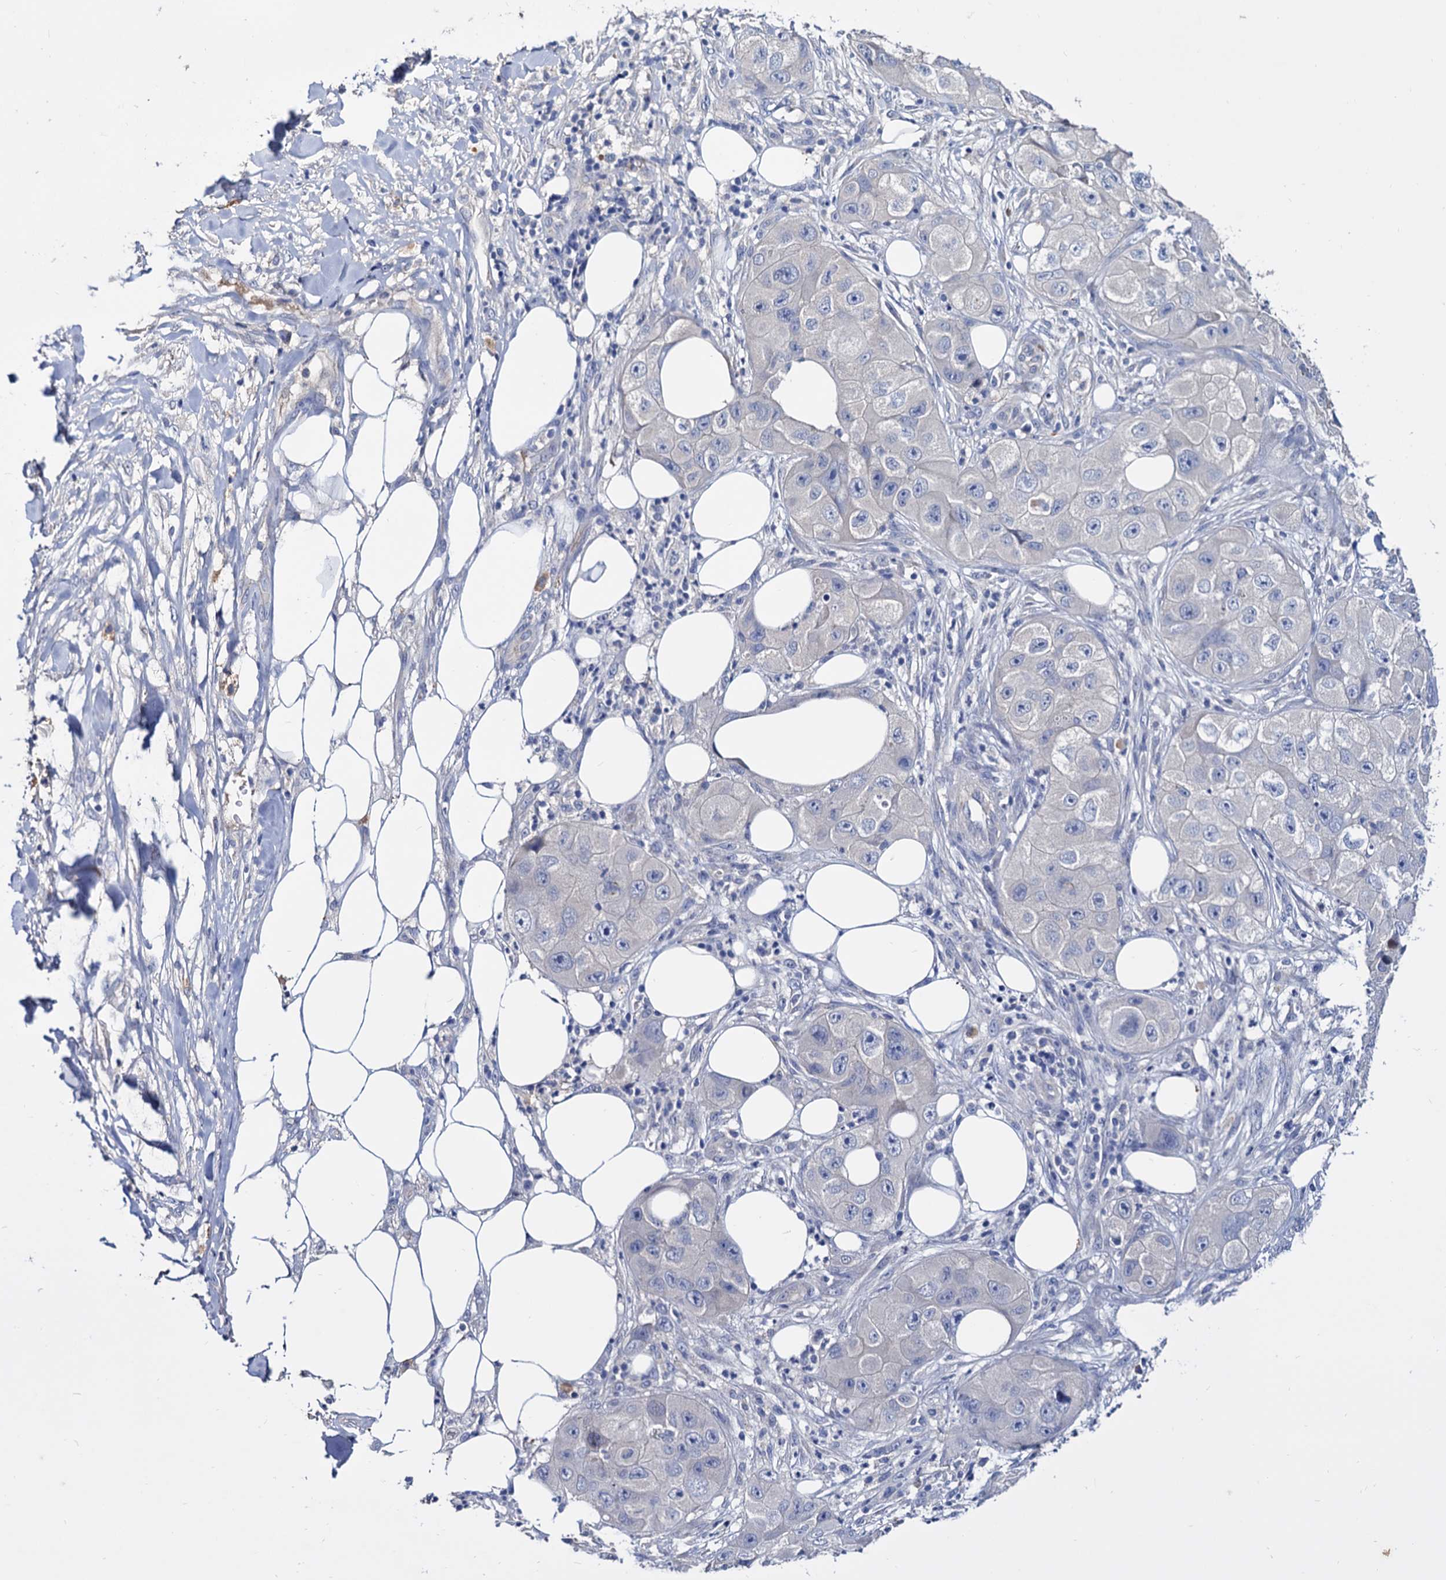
{"staining": {"intensity": "negative", "quantity": "none", "location": "none"}, "tissue": "skin cancer", "cell_type": "Tumor cells", "image_type": "cancer", "snomed": [{"axis": "morphology", "description": "Squamous cell carcinoma, NOS"}, {"axis": "topography", "description": "Skin"}, {"axis": "topography", "description": "Subcutis"}], "caption": "There is no significant expression in tumor cells of squamous cell carcinoma (skin).", "gene": "NPAS4", "patient": {"sex": "male", "age": 73}}